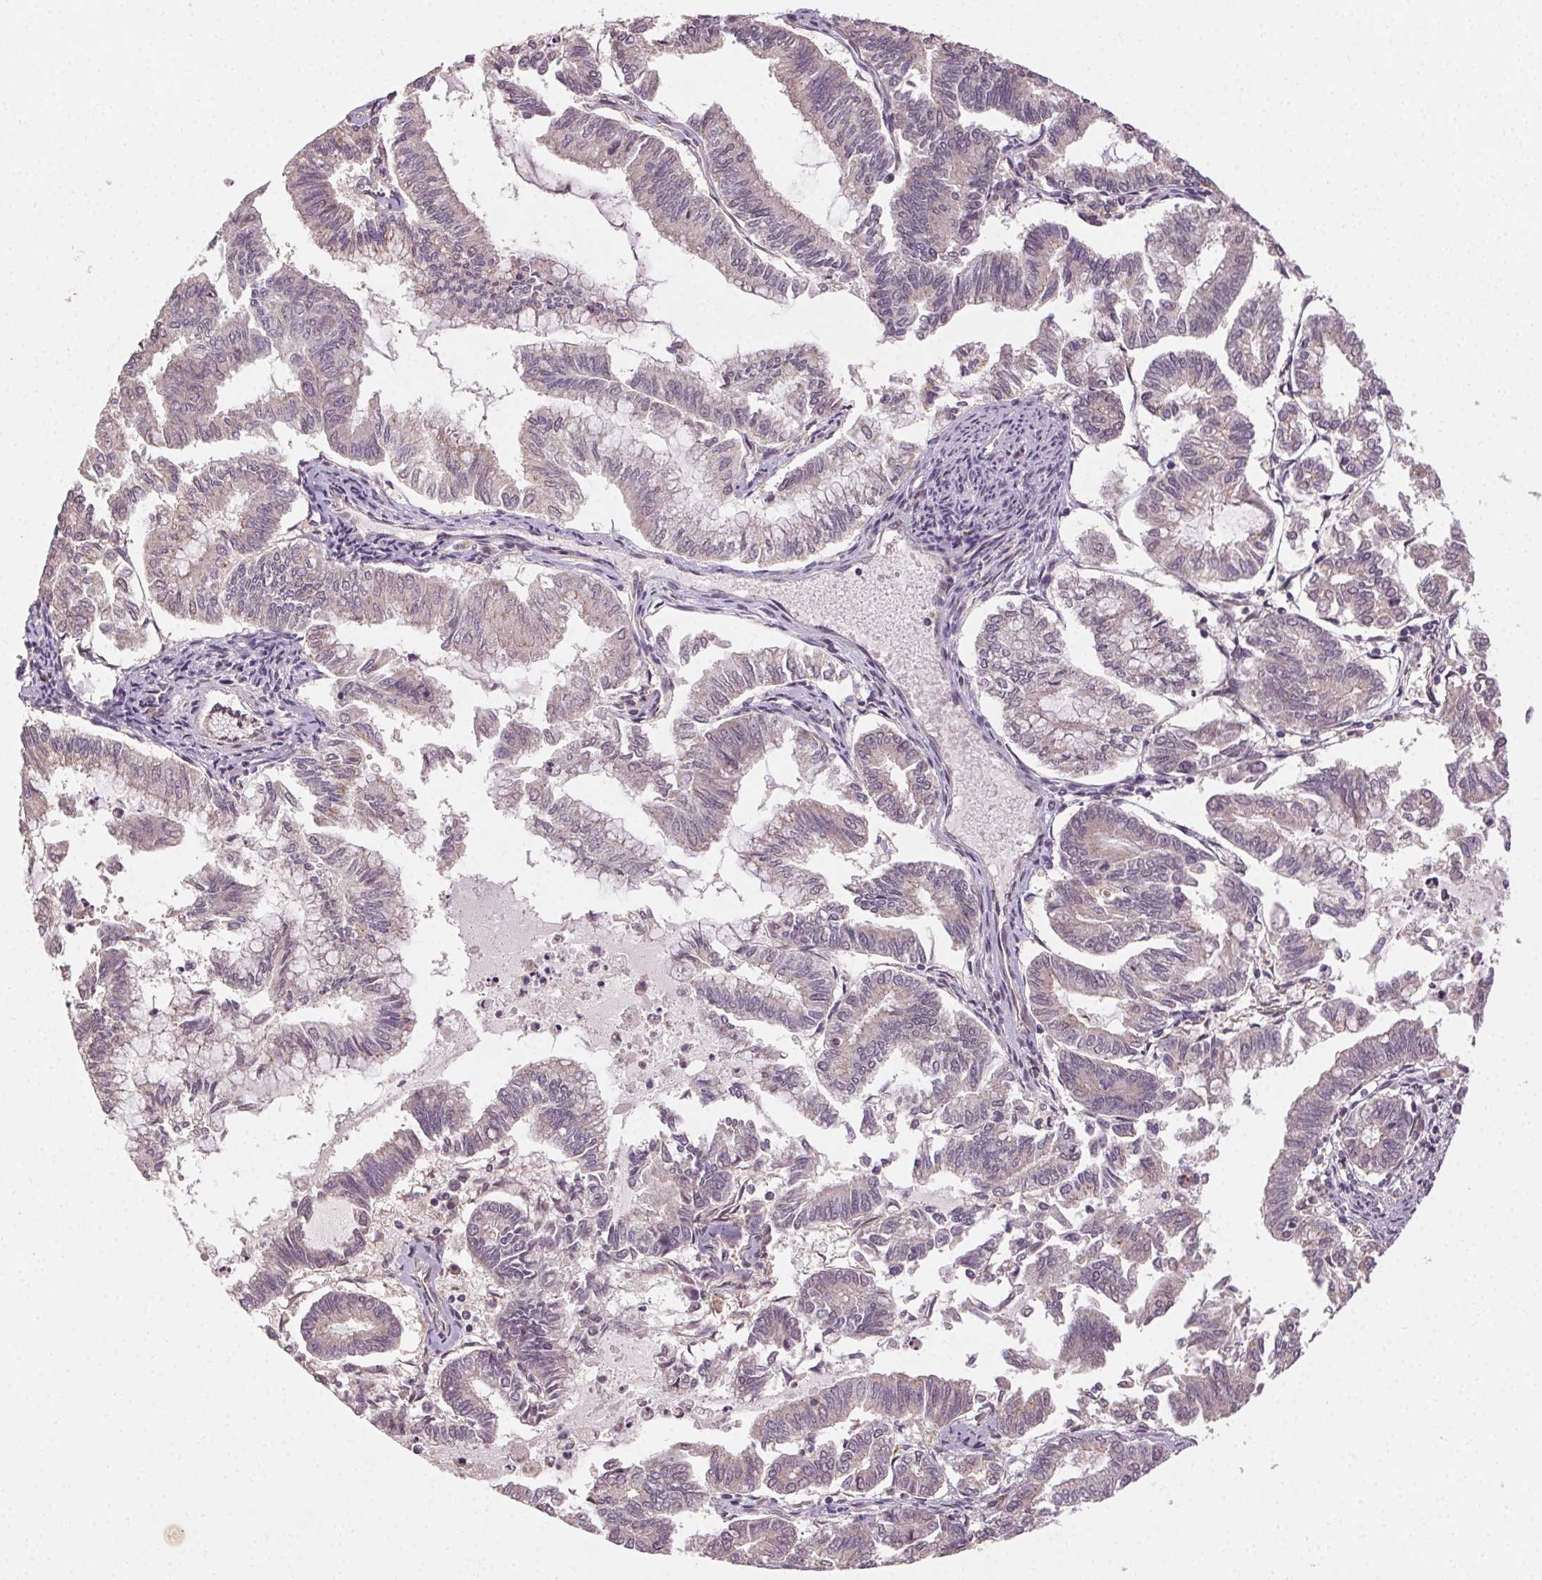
{"staining": {"intensity": "negative", "quantity": "none", "location": "none"}, "tissue": "endometrial cancer", "cell_type": "Tumor cells", "image_type": "cancer", "snomed": [{"axis": "morphology", "description": "Adenocarcinoma, NOS"}, {"axis": "topography", "description": "Endometrium"}], "caption": "DAB immunohistochemical staining of human endometrial cancer demonstrates no significant positivity in tumor cells.", "gene": "ATP1B3", "patient": {"sex": "female", "age": 79}}